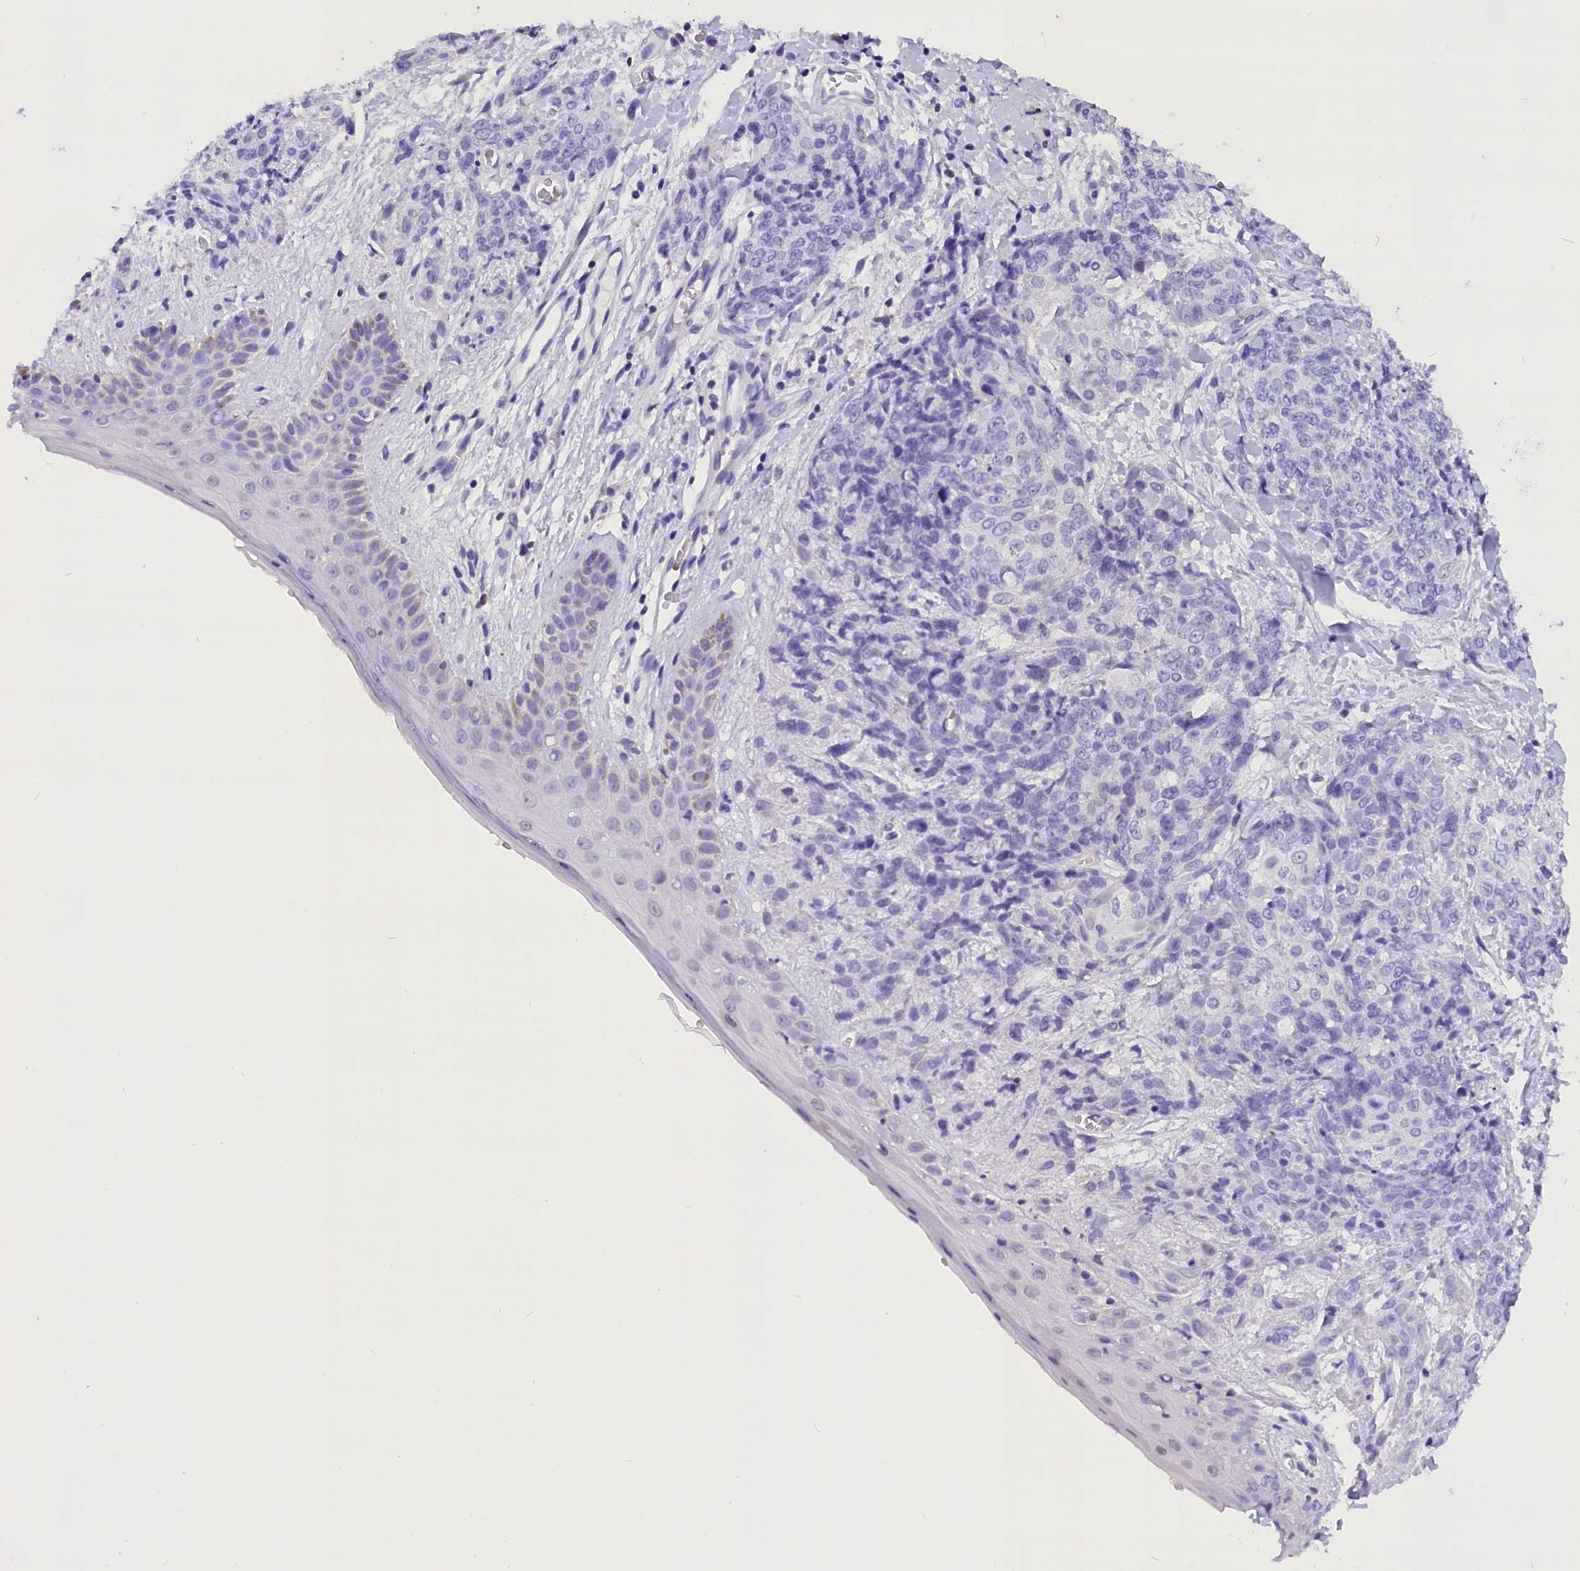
{"staining": {"intensity": "negative", "quantity": "none", "location": "none"}, "tissue": "skin cancer", "cell_type": "Tumor cells", "image_type": "cancer", "snomed": [{"axis": "morphology", "description": "Squamous cell carcinoma, NOS"}, {"axis": "topography", "description": "Skin"}, {"axis": "topography", "description": "Vulva"}], "caption": "Immunohistochemistry (IHC) photomicrograph of human squamous cell carcinoma (skin) stained for a protein (brown), which demonstrates no expression in tumor cells.", "gene": "ABAT", "patient": {"sex": "female", "age": 85}}